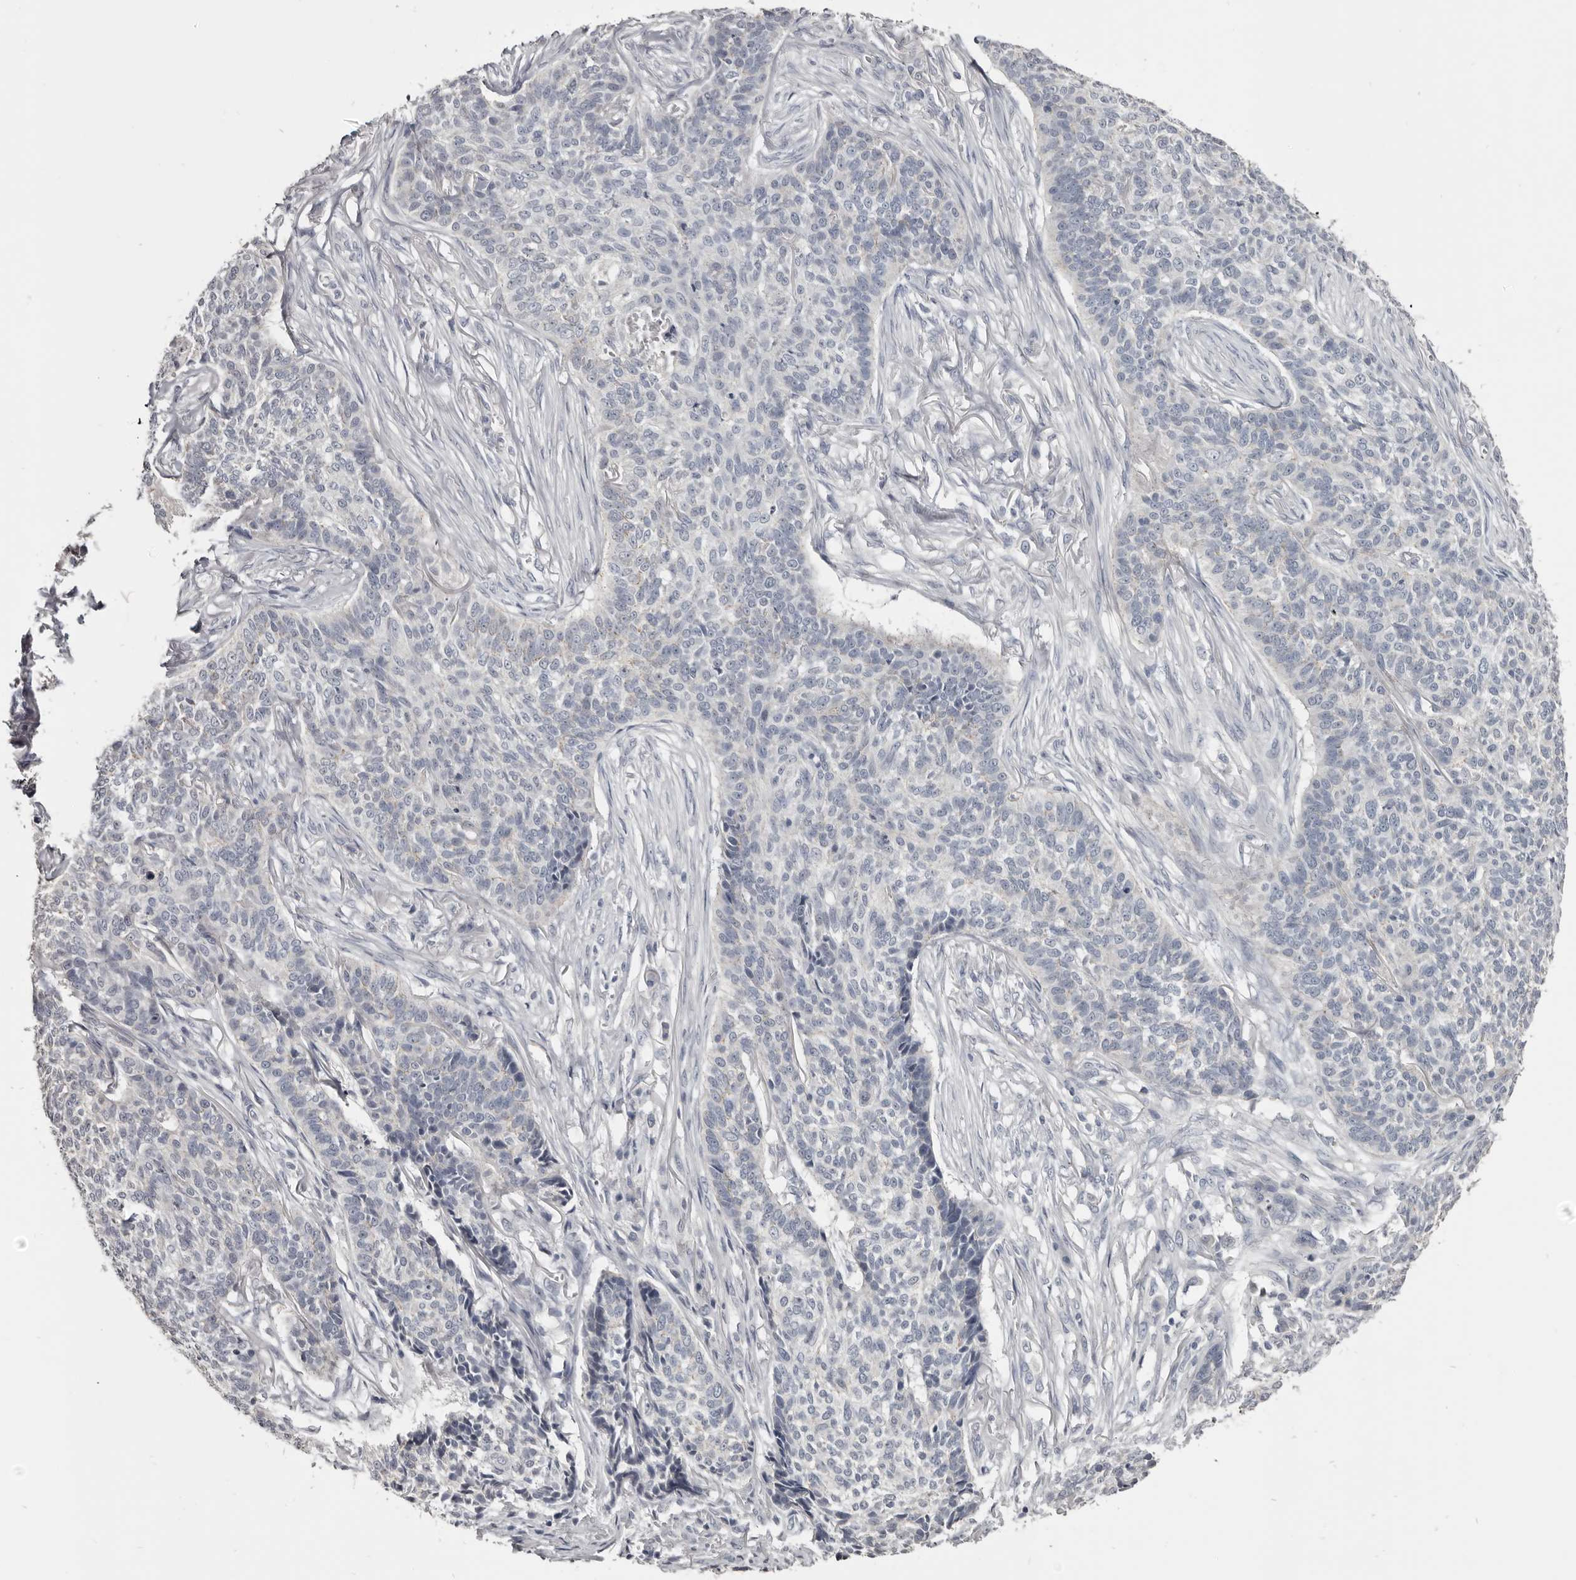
{"staining": {"intensity": "negative", "quantity": "none", "location": "none"}, "tissue": "skin cancer", "cell_type": "Tumor cells", "image_type": "cancer", "snomed": [{"axis": "morphology", "description": "Basal cell carcinoma"}, {"axis": "topography", "description": "Skin"}], "caption": "Image shows no significant protein expression in tumor cells of skin basal cell carcinoma.", "gene": "CGN", "patient": {"sex": "male", "age": 85}}